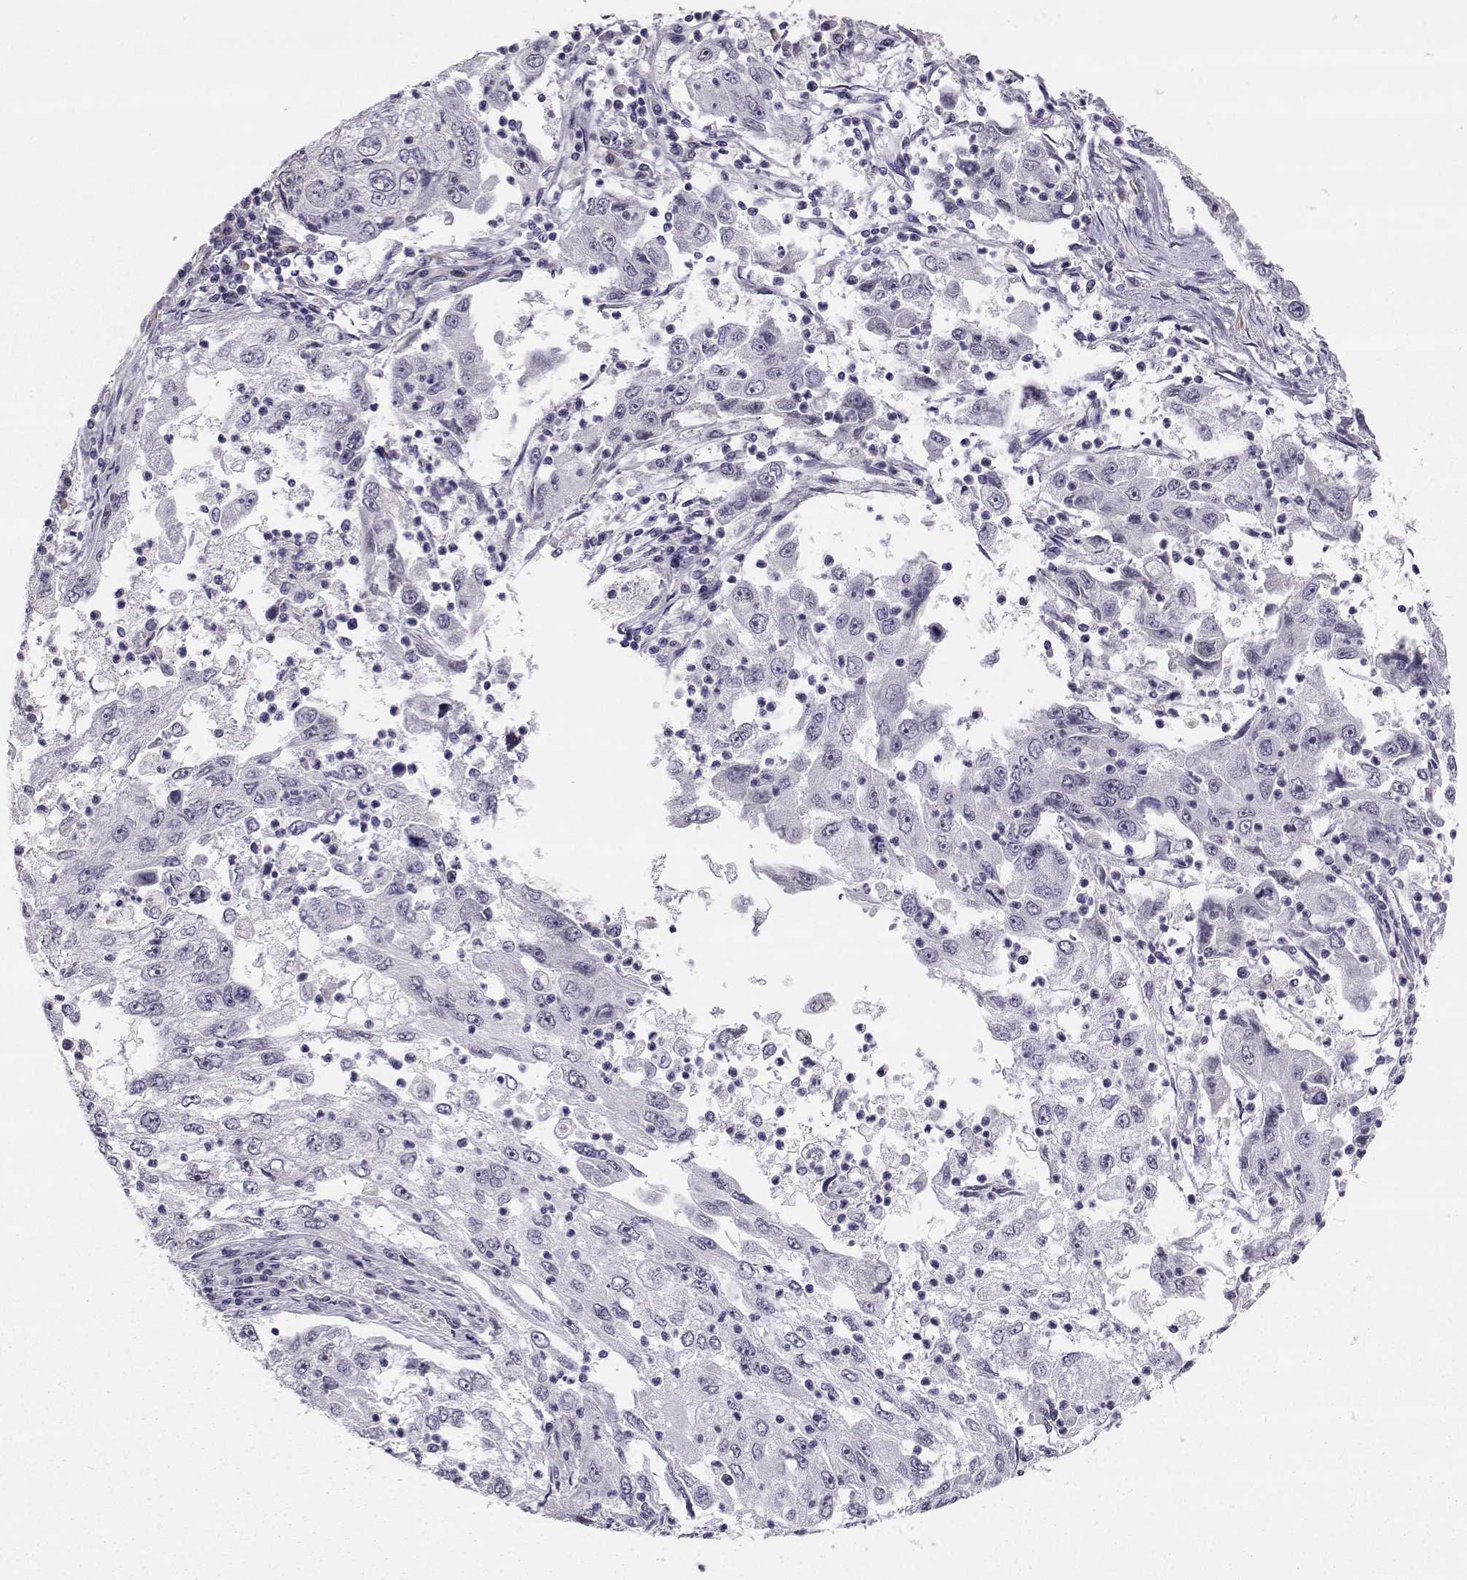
{"staining": {"intensity": "negative", "quantity": "none", "location": "none"}, "tissue": "cervical cancer", "cell_type": "Tumor cells", "image_type": "cancer", "snomed": [{"axis": "morphology", "description": "Squamous cell carcinoma, NOS"}, {"axis": "topography", "description": "Cervix"}], "caption": "Protein analysis of cervical squamous cell carcinoma demonstrates no significant staining in tumor cells.", "gene": "POLI", "patient": {"sex": "female", "age": 36}}